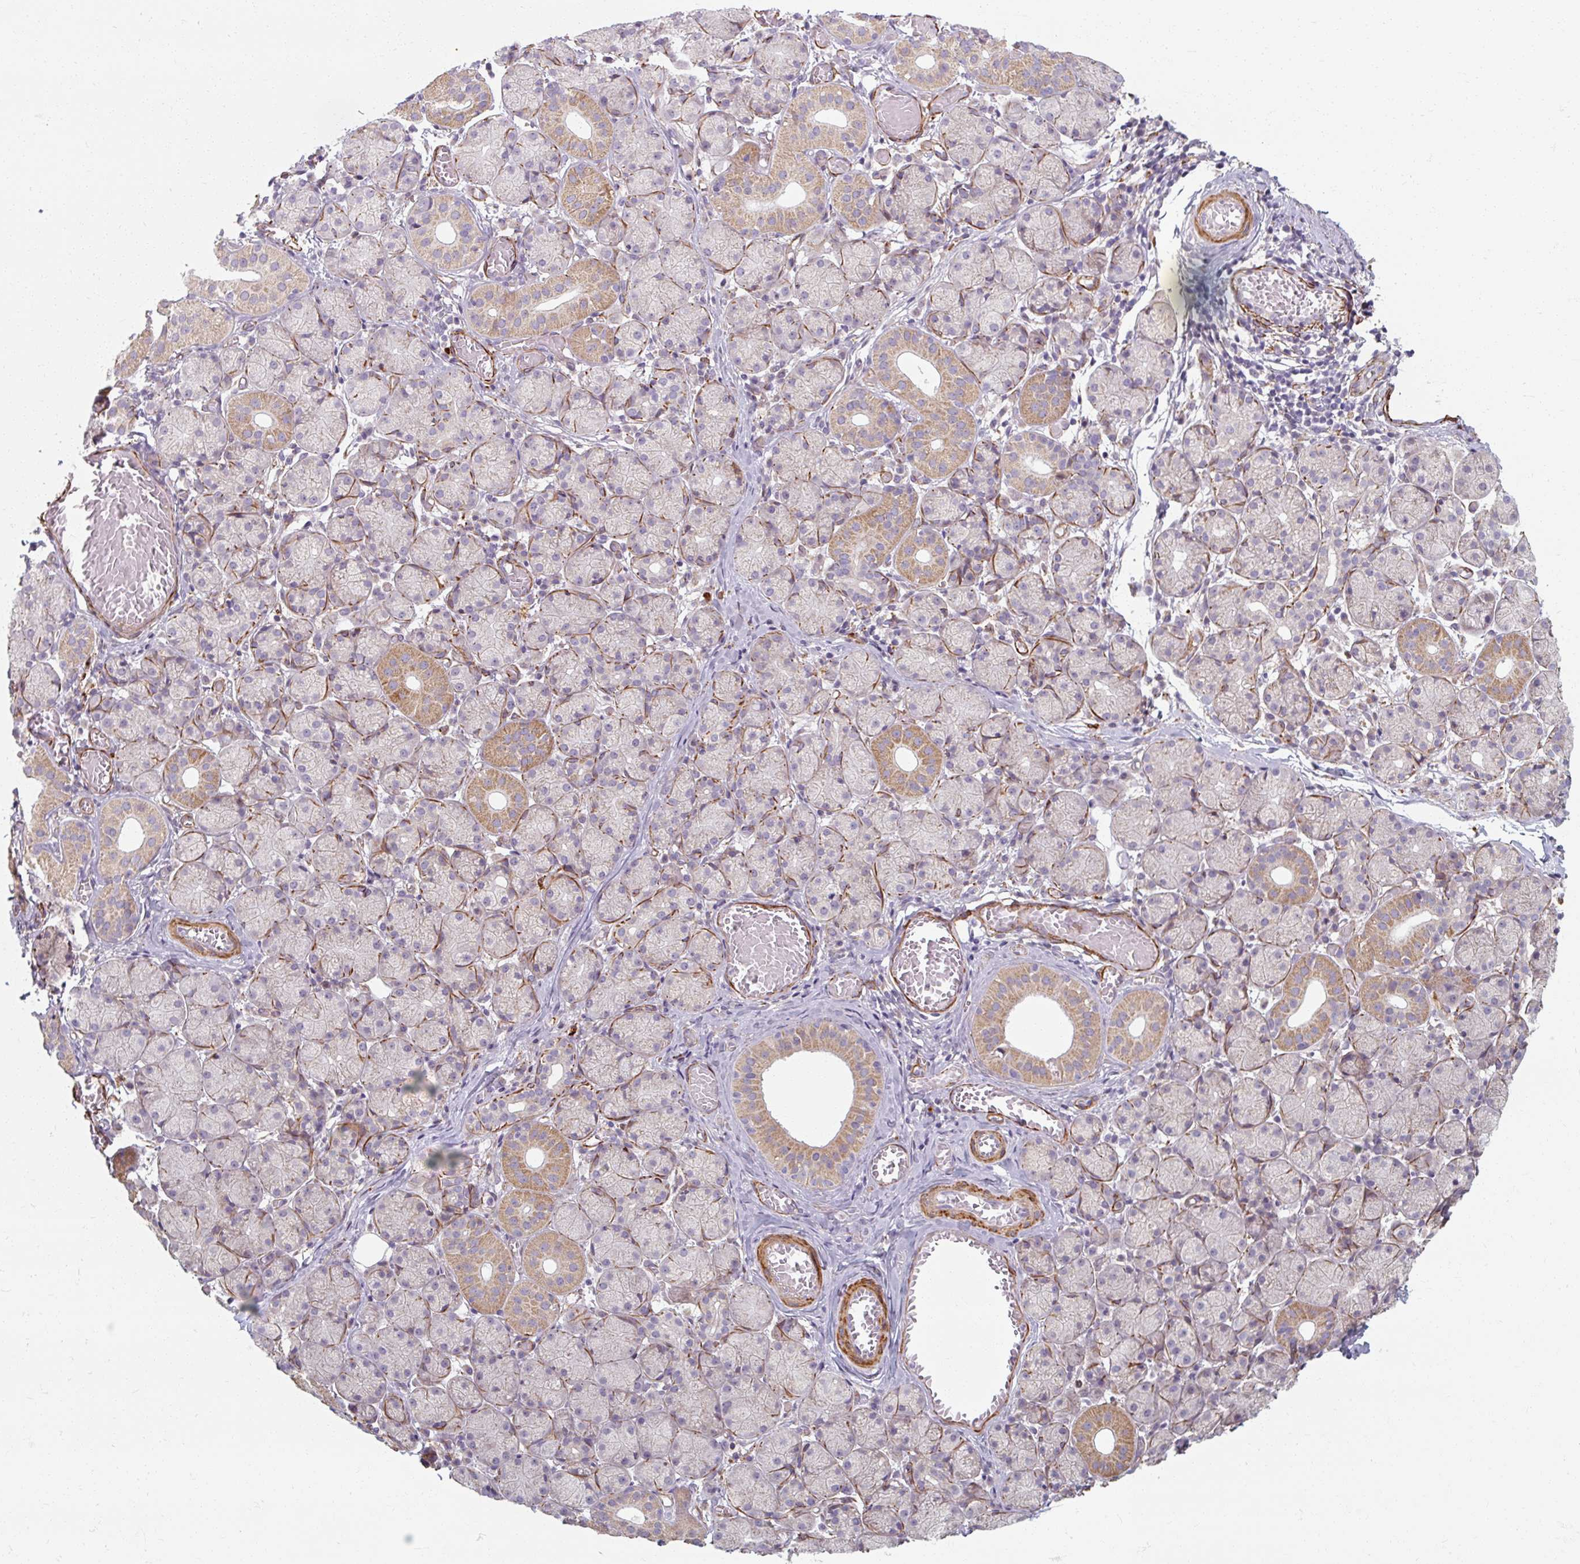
{"staining": {"intensity": "moderate", "quantity": "<25%", "location": "cytoplasmic/membranous"}, "tissue": "salivary gland", "cell_type": "Glandular cells", "image_type": "normal", "snomed": [{"axis": "morphology", "description": "Normal tissue, NOS"}, {"axis": "topography", "description": "Salivary gland"}], "caption": "Immunohistochemistry of normal salivary gland demonstrates low levels of moderate cytoplasmic/membranous expression in approximately <25% of glandular cells. (DAB (3,3'-diaminobenzidine) IHC, brown staining for protein, blue staining for nuclei).", "gene": "MRPS5", "patient": {"sex": "female", "age": 24}}